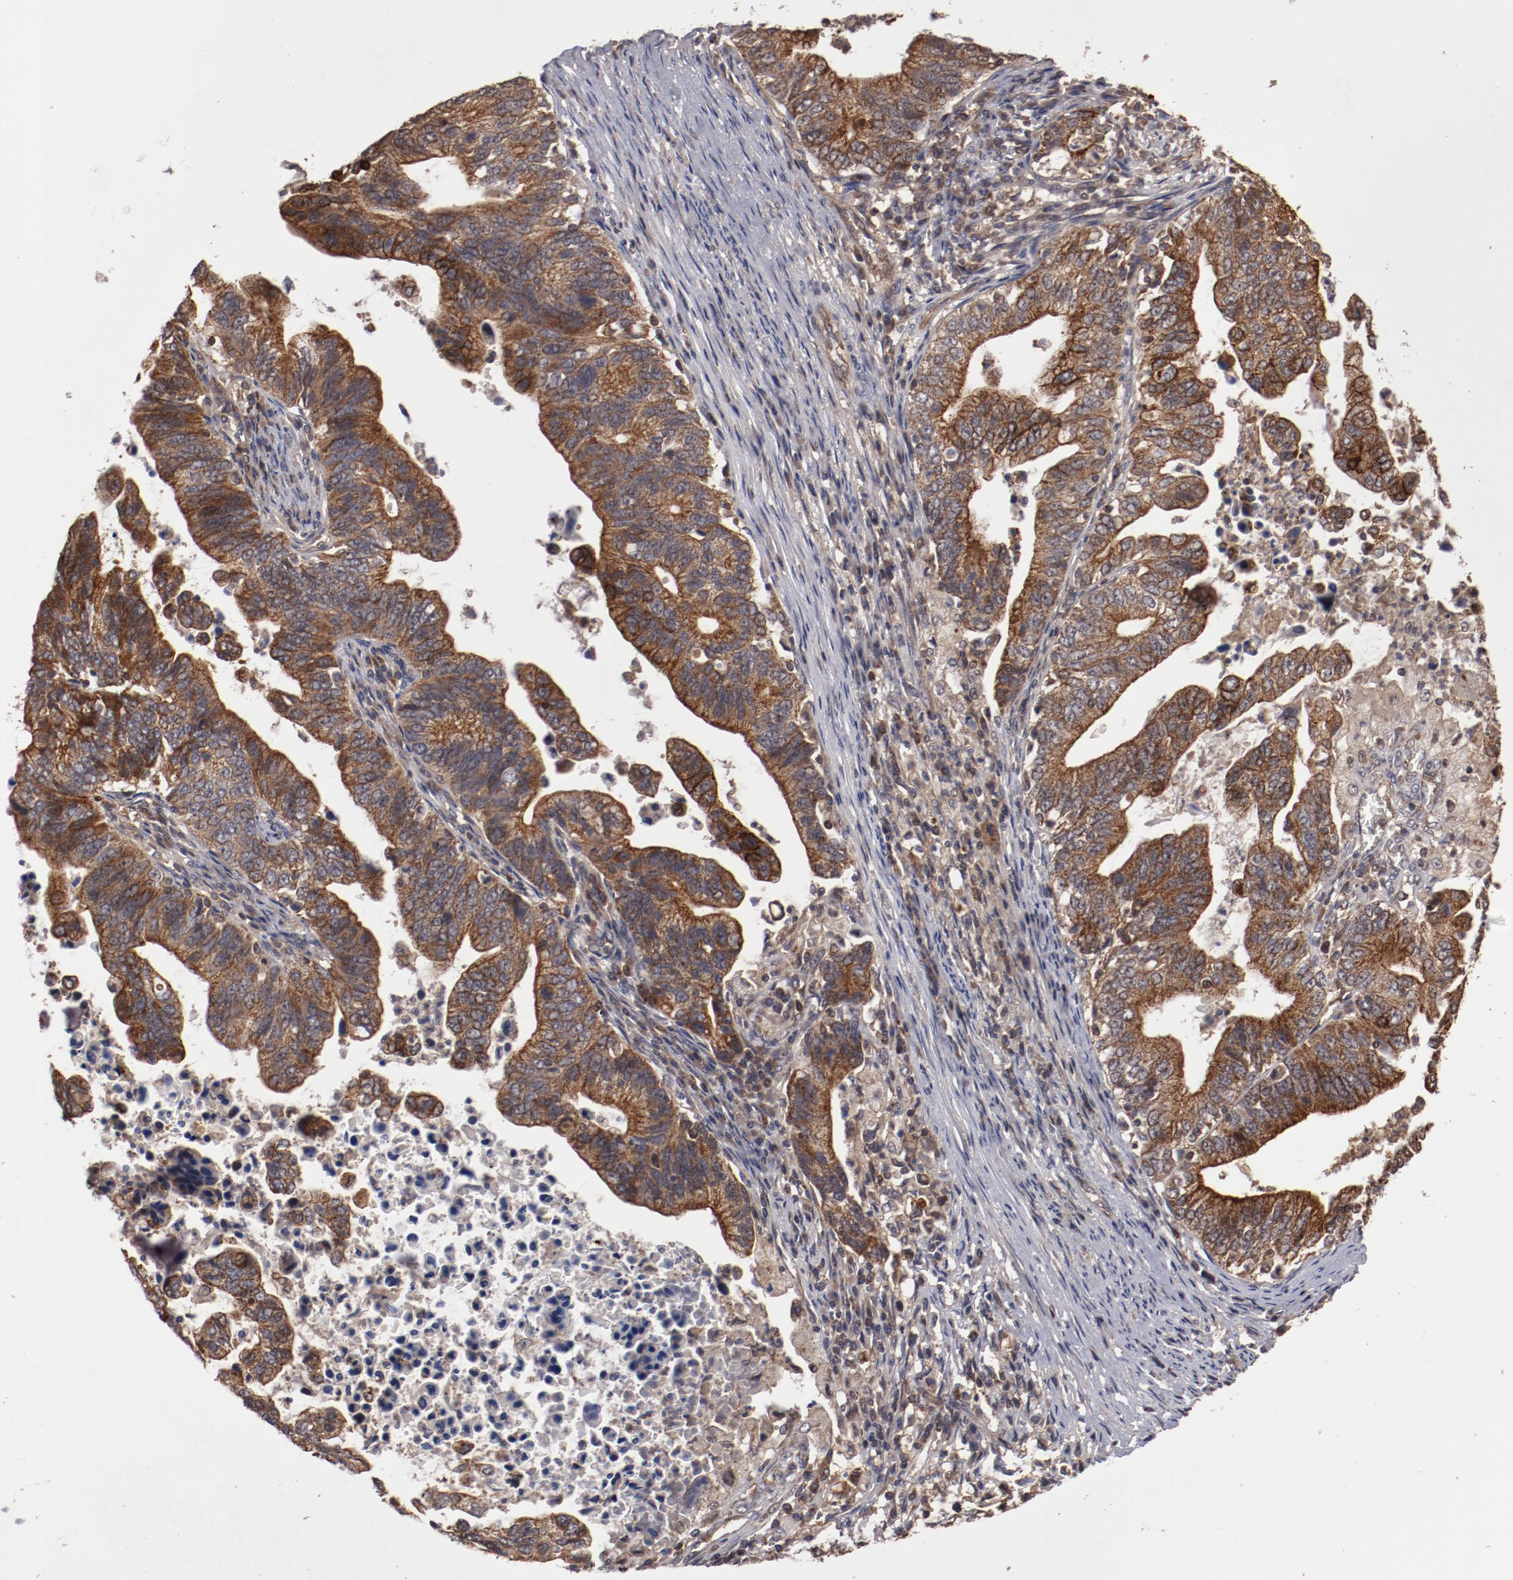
{"staining": {"intensity": "moderate", "quantity": ">75%", "location": "cytoplasmic/membranous"}, "tissue": "stomach cancer", "cell_type": "Tumor cells", "image_type": "cancer", "snomed": [{"axis": "morphology", "description": "Adenocarcinoma, NOS"}, {"axis": "topography", "description": "Stomach, upper"}], "caption": "Moderate cytoplasmic/membranous protein staining is present in approximately >75% of tumor cells in adenocarcinoma (stomach).", "gene": "RPS6KA6", "patient": {"sex": "female", "age": 50}}